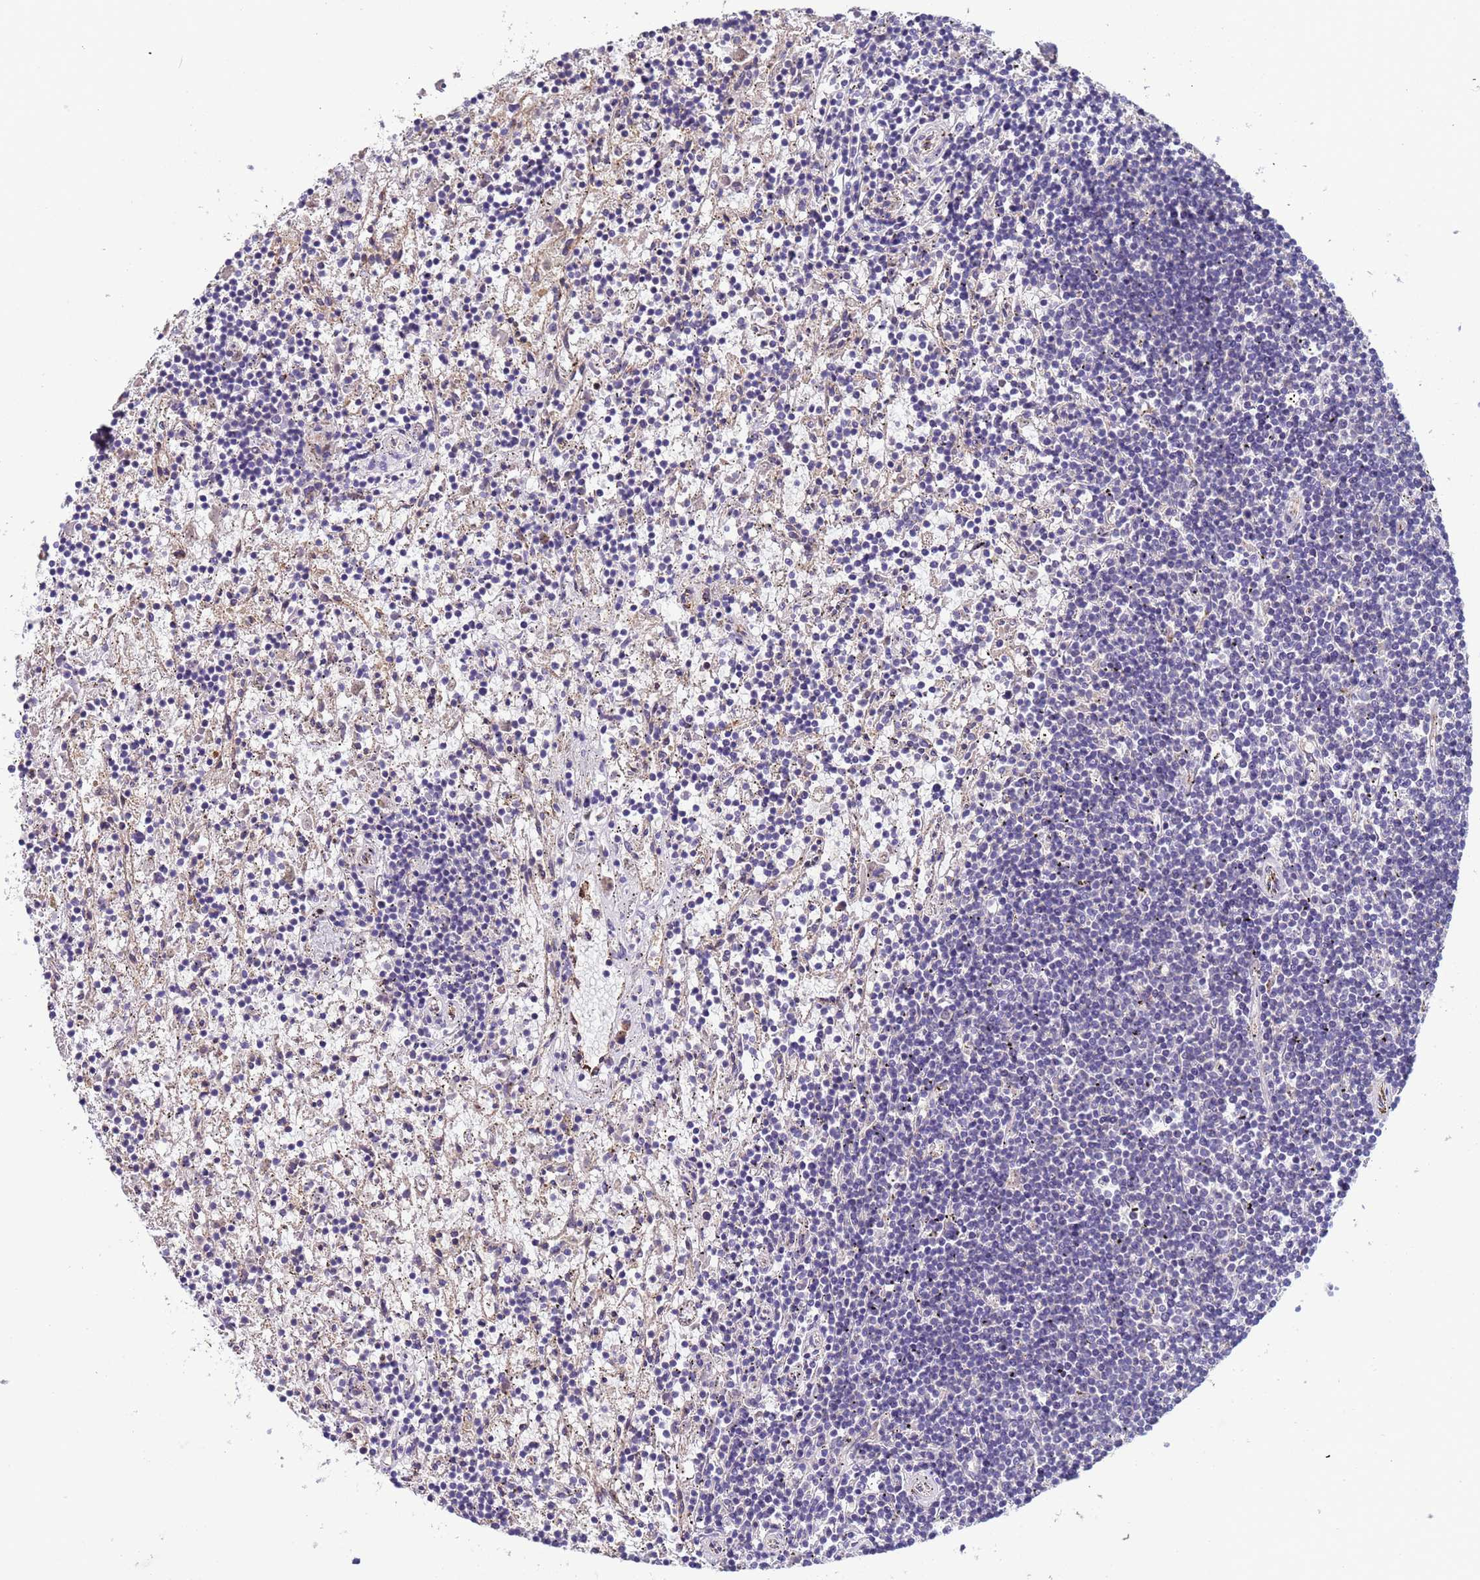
{"staining": {"intensity": "negative", "quantity": "none", "location": "none"}, "tissue": "lymphoma", "cell_type": "Tumor cells", "image_type": "cancer", "snomed": [{"axis": "morphology", "description": "Malignant lymphoma, non-Hodgkin's type, Low grade"}, {"axis": "topography", "description": "Spleen"}], "caption": "Protein analysis of low-grade malignant lymphoma, non-Hodgkin's type shows no significant positivity in tumor cells. The staining is performed using DAB brown chromogen with nuclei counter-stained in using hematoxylin.", "gene": "ZNF248", "patient": {"sex": "male", "age": 76}}